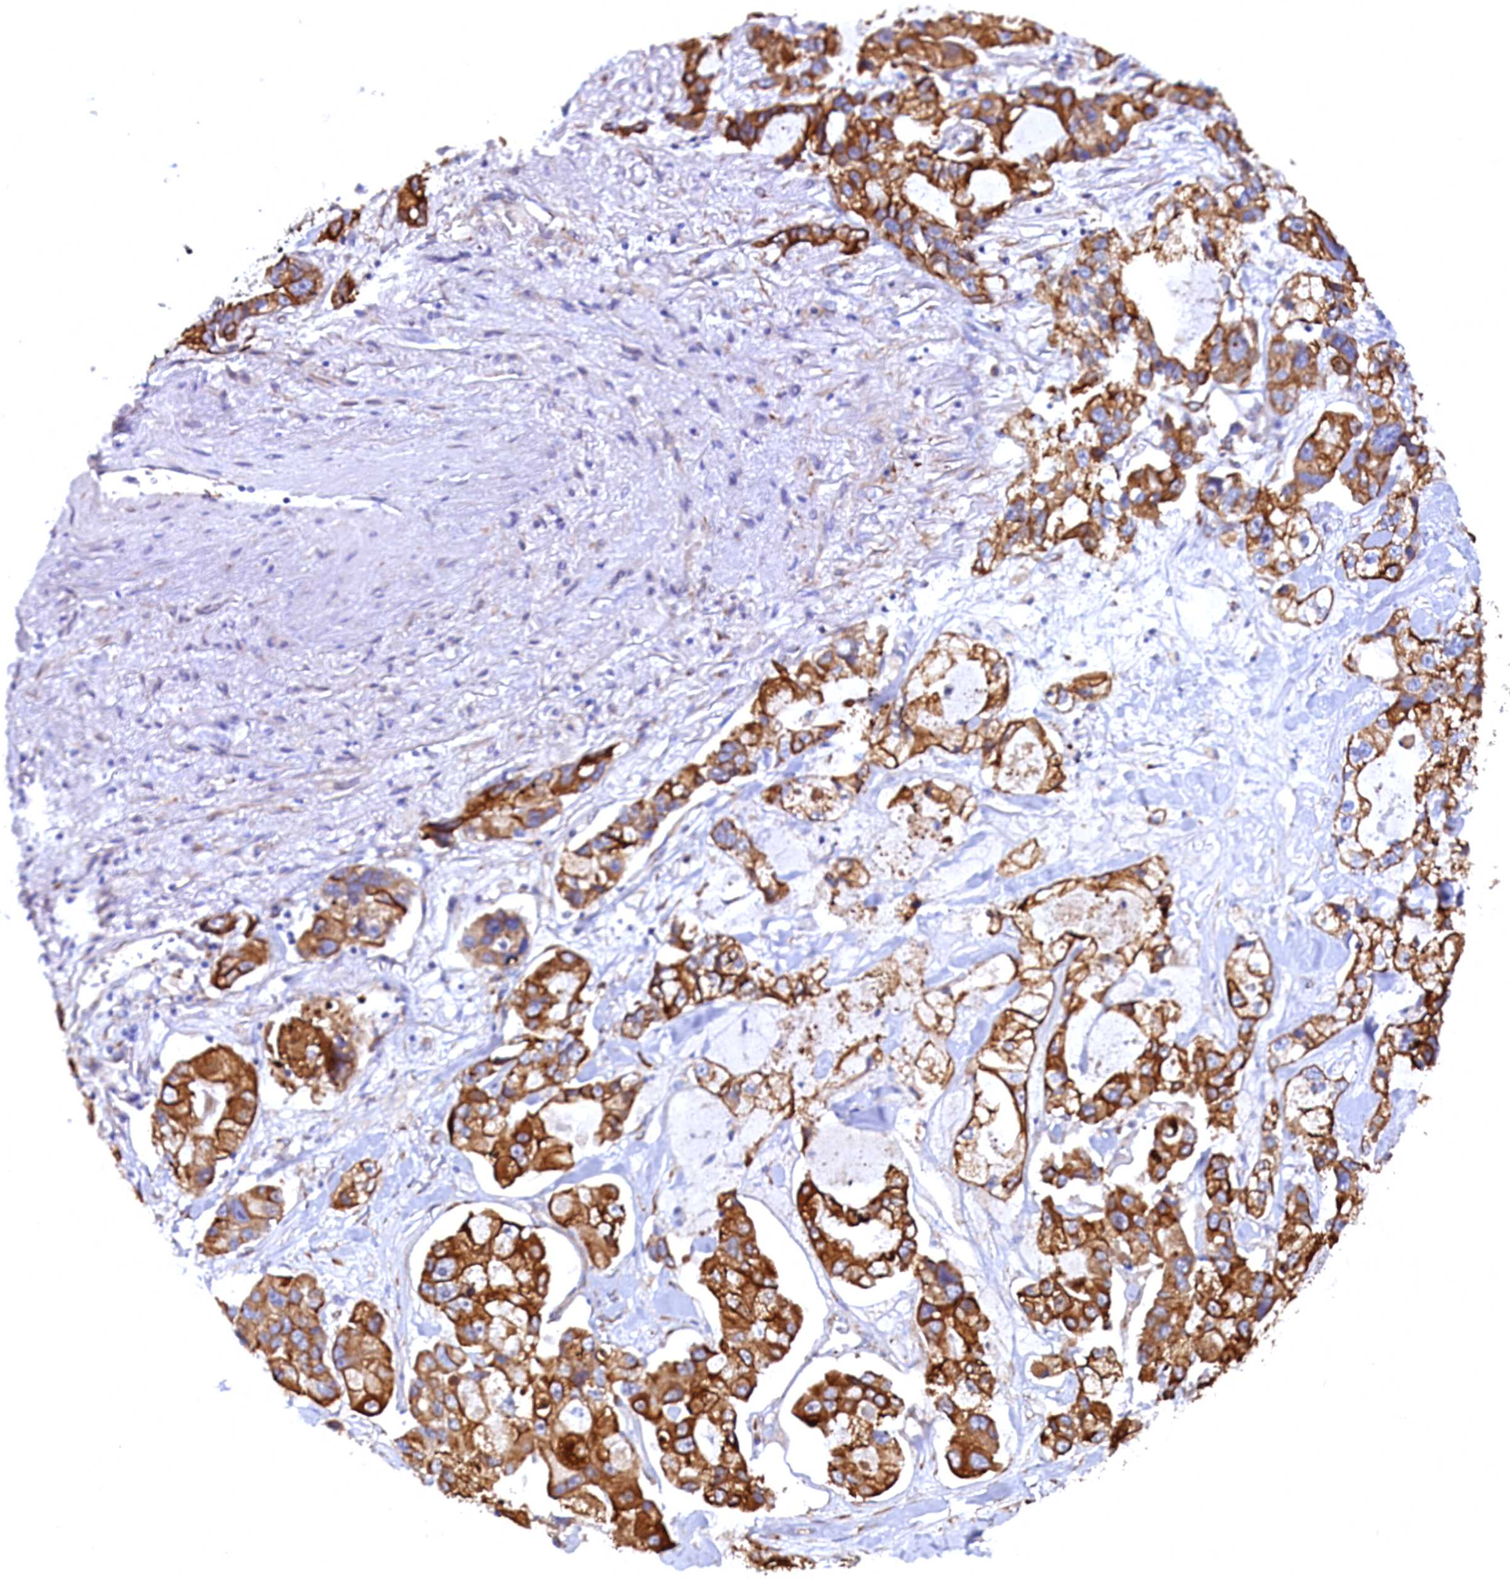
{"staining": {"intensity": "strong", "quantity": ">75%", "location": "cytoplasmic/membranous"}, "tissue": "lung cancer", "cell_type": "Tumor cells", "image_type": "cancer", "snomed": [{"axis": "morphology", "description": "Adenocarcinoma, NOS"}, {"axis": "topography", "description": "Lung"}], "caption": "High-magnification brightfield microscopy of lung adenocarcinoma stained with DAB (brown) and counterstained with hematoxylin (blue). tumor cells exhibit strong cytoplasmic/membranous expression is present in about>75% of cells.", "gene": "LRRC57", "patient": {"sex": "female", "age": 54}}